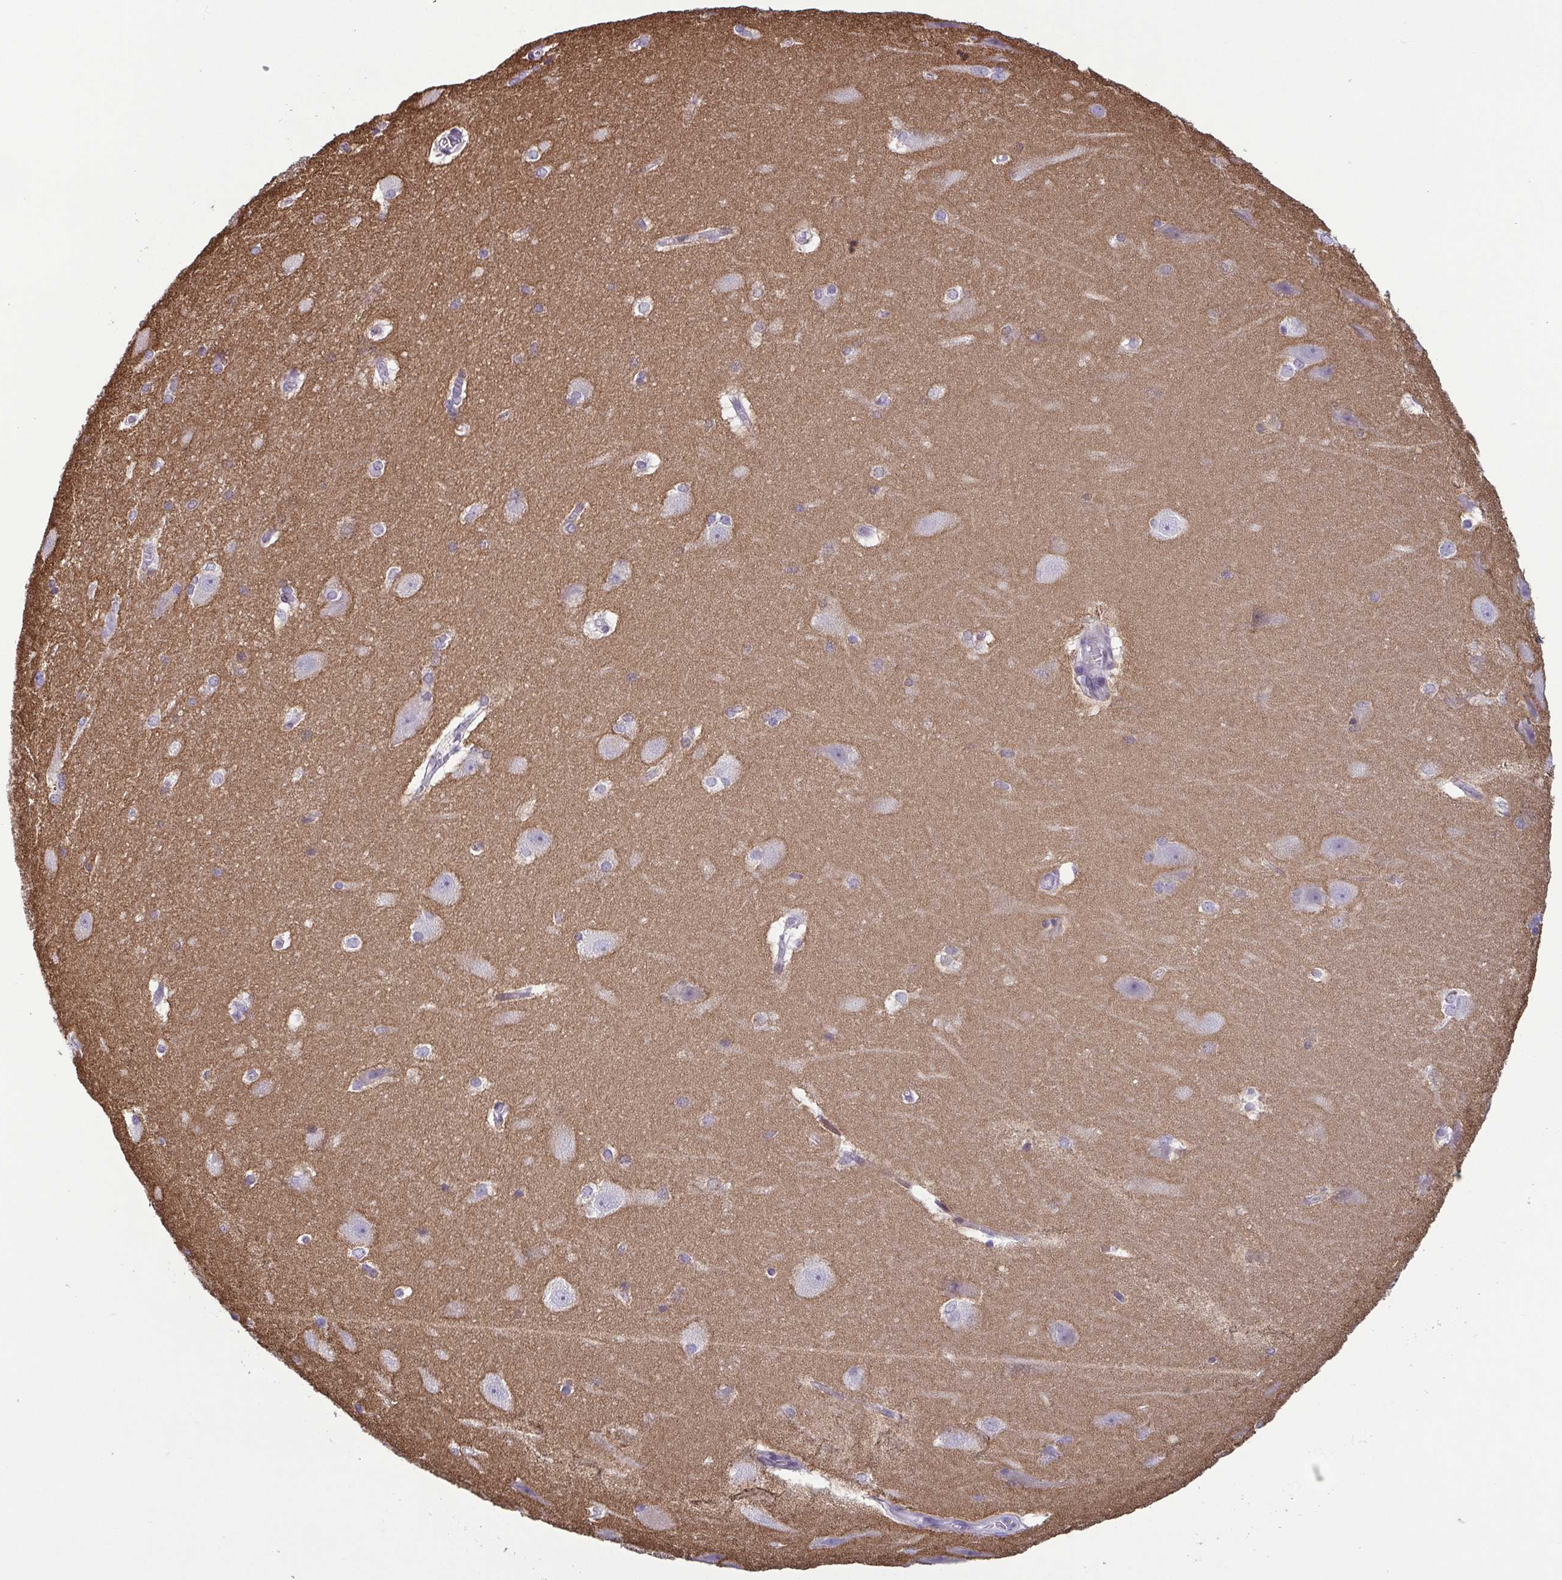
{"staining": {"intensity": "negative", "quantity": "none", "location": "none"}, "tissue": "hippocampus", "cell_type": "Glial cells", "image_type": "normal", "snomed": [{"axis": "morphology", "description": "Normal tissue, NOS"}, {"axis": "topography", "description": "Cerebral cortex"}, {"axis": "topography", "description": "Hippocampus"}], "caption": "This histopathology image is of benign hippocampus stained with immunohistochemistry to label a protein in brown with the nuclei are counter-stained blue. There is no expression in glial cells. Nuclei are stained in blue.", "gene": "IRF1", "patient": {"sex": "female", "age": 19}}